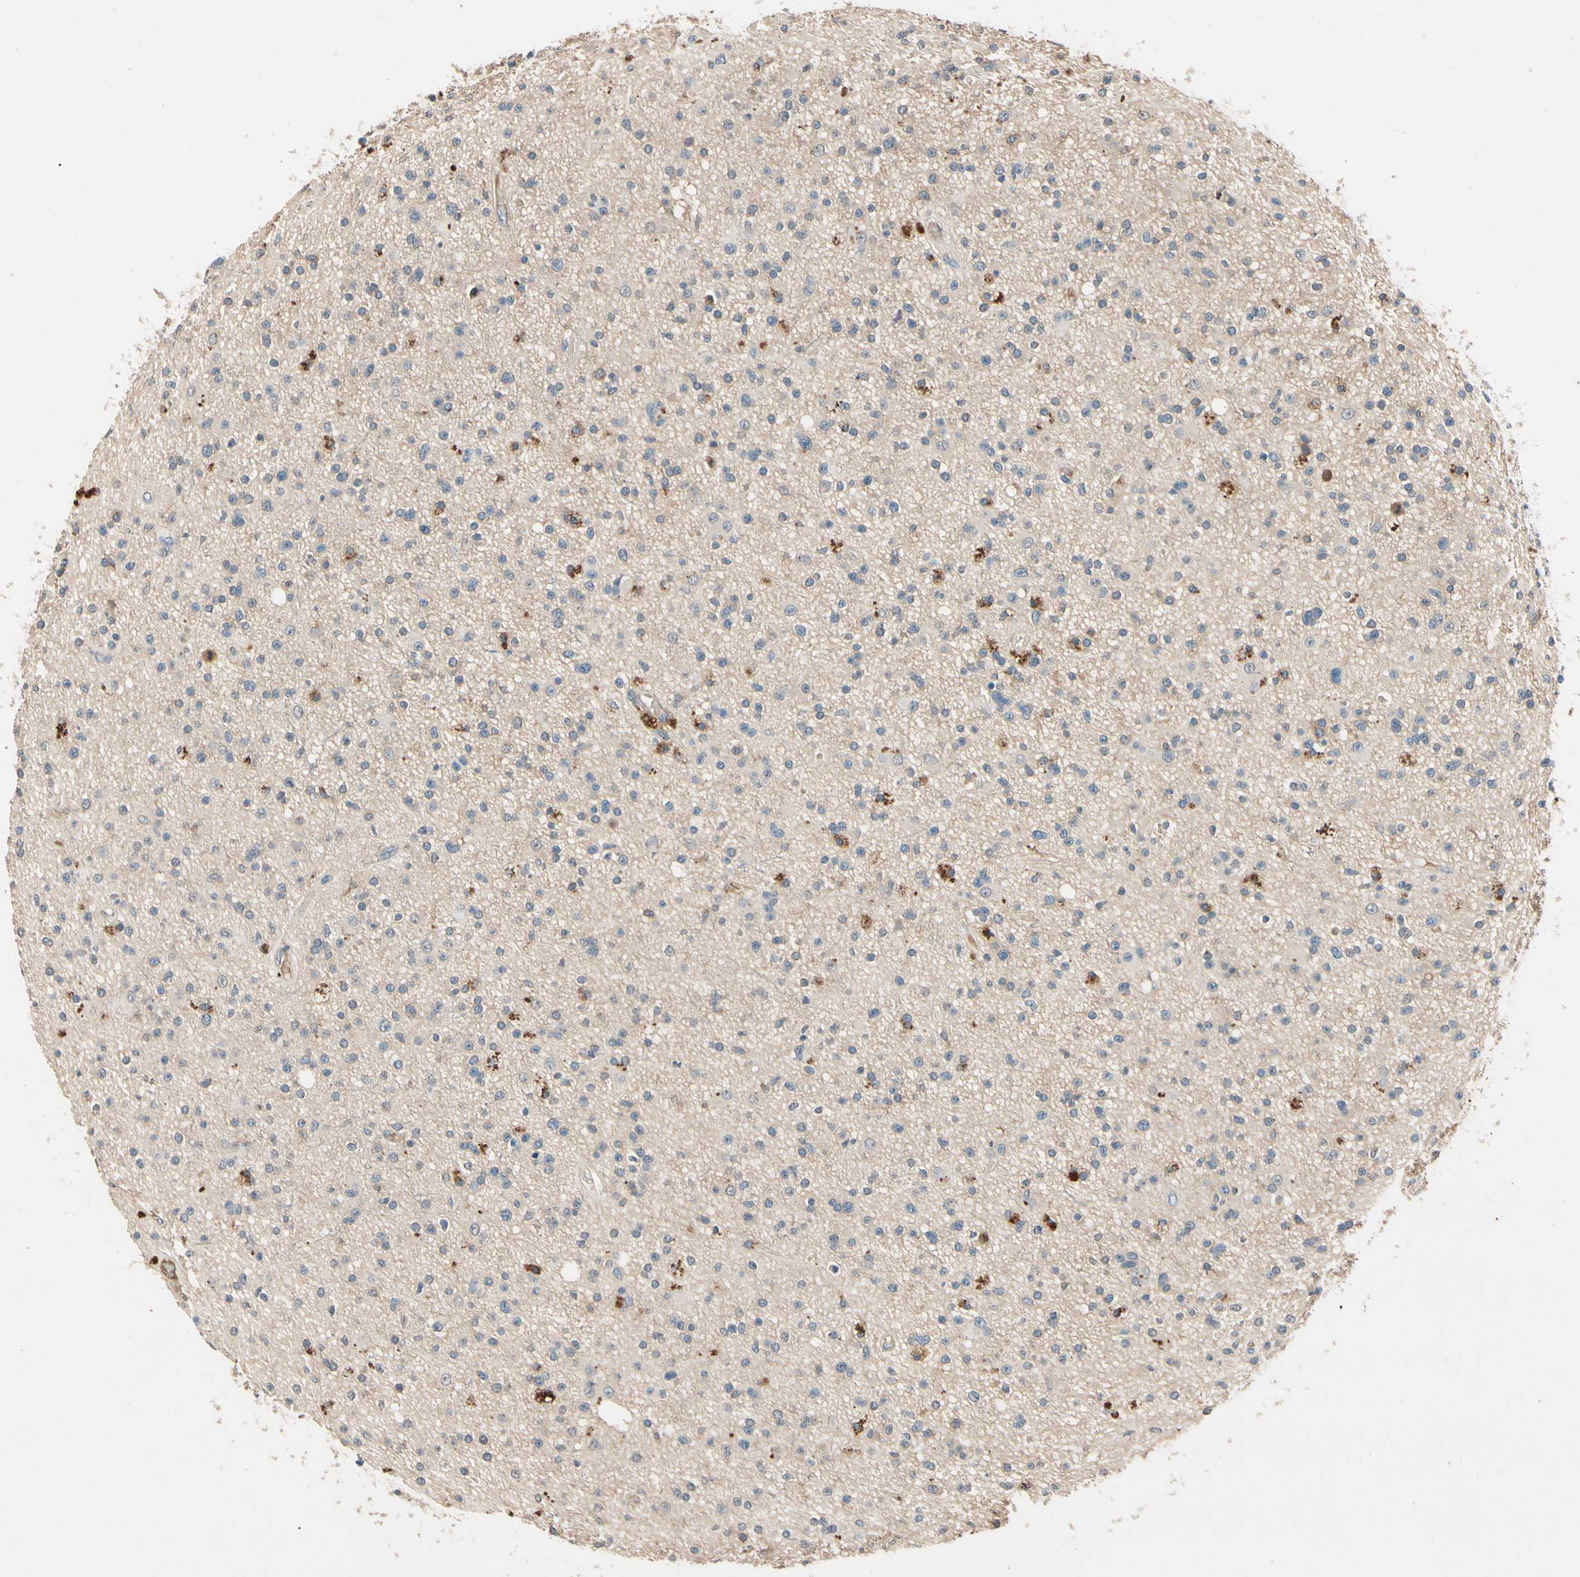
{"staining": {"intensity": "moderate", "quantity": "<25%", "location": "cytoplasmic/membranous"}, "tissue": "glioma", "cell_type": "Tumor cells", "image_type": "cancer", "snomed": [{"axis": "morphology", "description": "Glioma, malignant, High grade"}, {"axis": "topography", "description": "Brain"}], "caption": "DAB (3,3'-diaminobenzidine) immunohistochemical staining of malignant glioma (high-grade) exhibits moderate cytoplasmic/membranous protein positivity in about <25% of tumor cells.", "gene": "IL1RL1", "patient": {"sex": "male", "age": 33}}